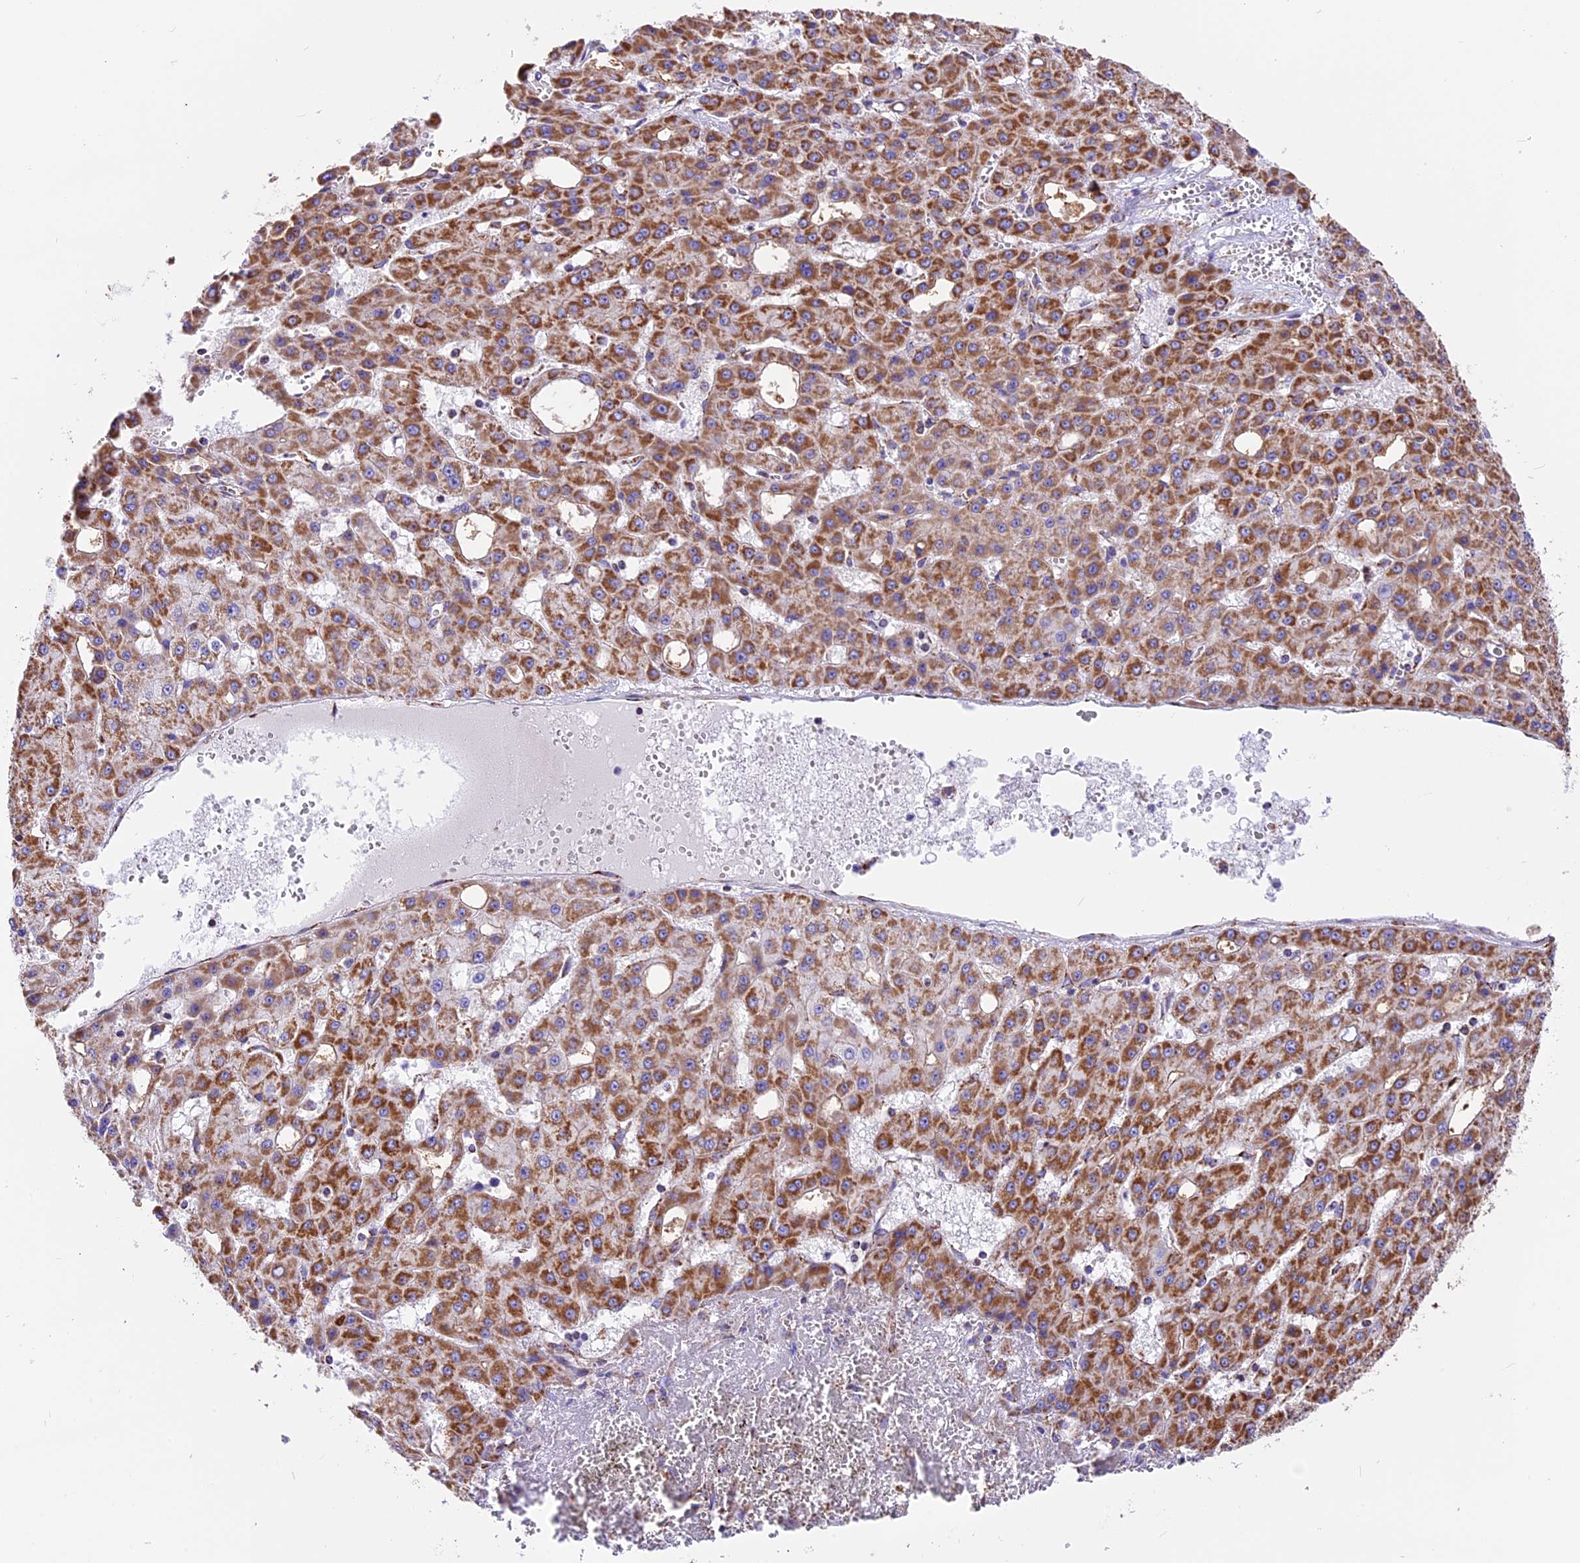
{"staining": {"intensity": "moderate", "quantity": ">75%", "location": "cytoplasmic/membranous"}, "tissue": "liver cancer", "cell_type": "Tumor cells", "image_type": "cancer", "snomed": [{"axis": "morphology", "description": "Carcinoma, Hepatocellular, NOS"}, {"axis": "topography", "description": "Liver"}], "caption": "About >75% of tumor cells in human hepatocellular carcinoma (liver) reveal moderate cytoplasmic/membranous protein positivity as visualized by brown immunohistochemical staining.", "gene": "NDUFA8", "patient": {"sex": "male", "age": 47}}